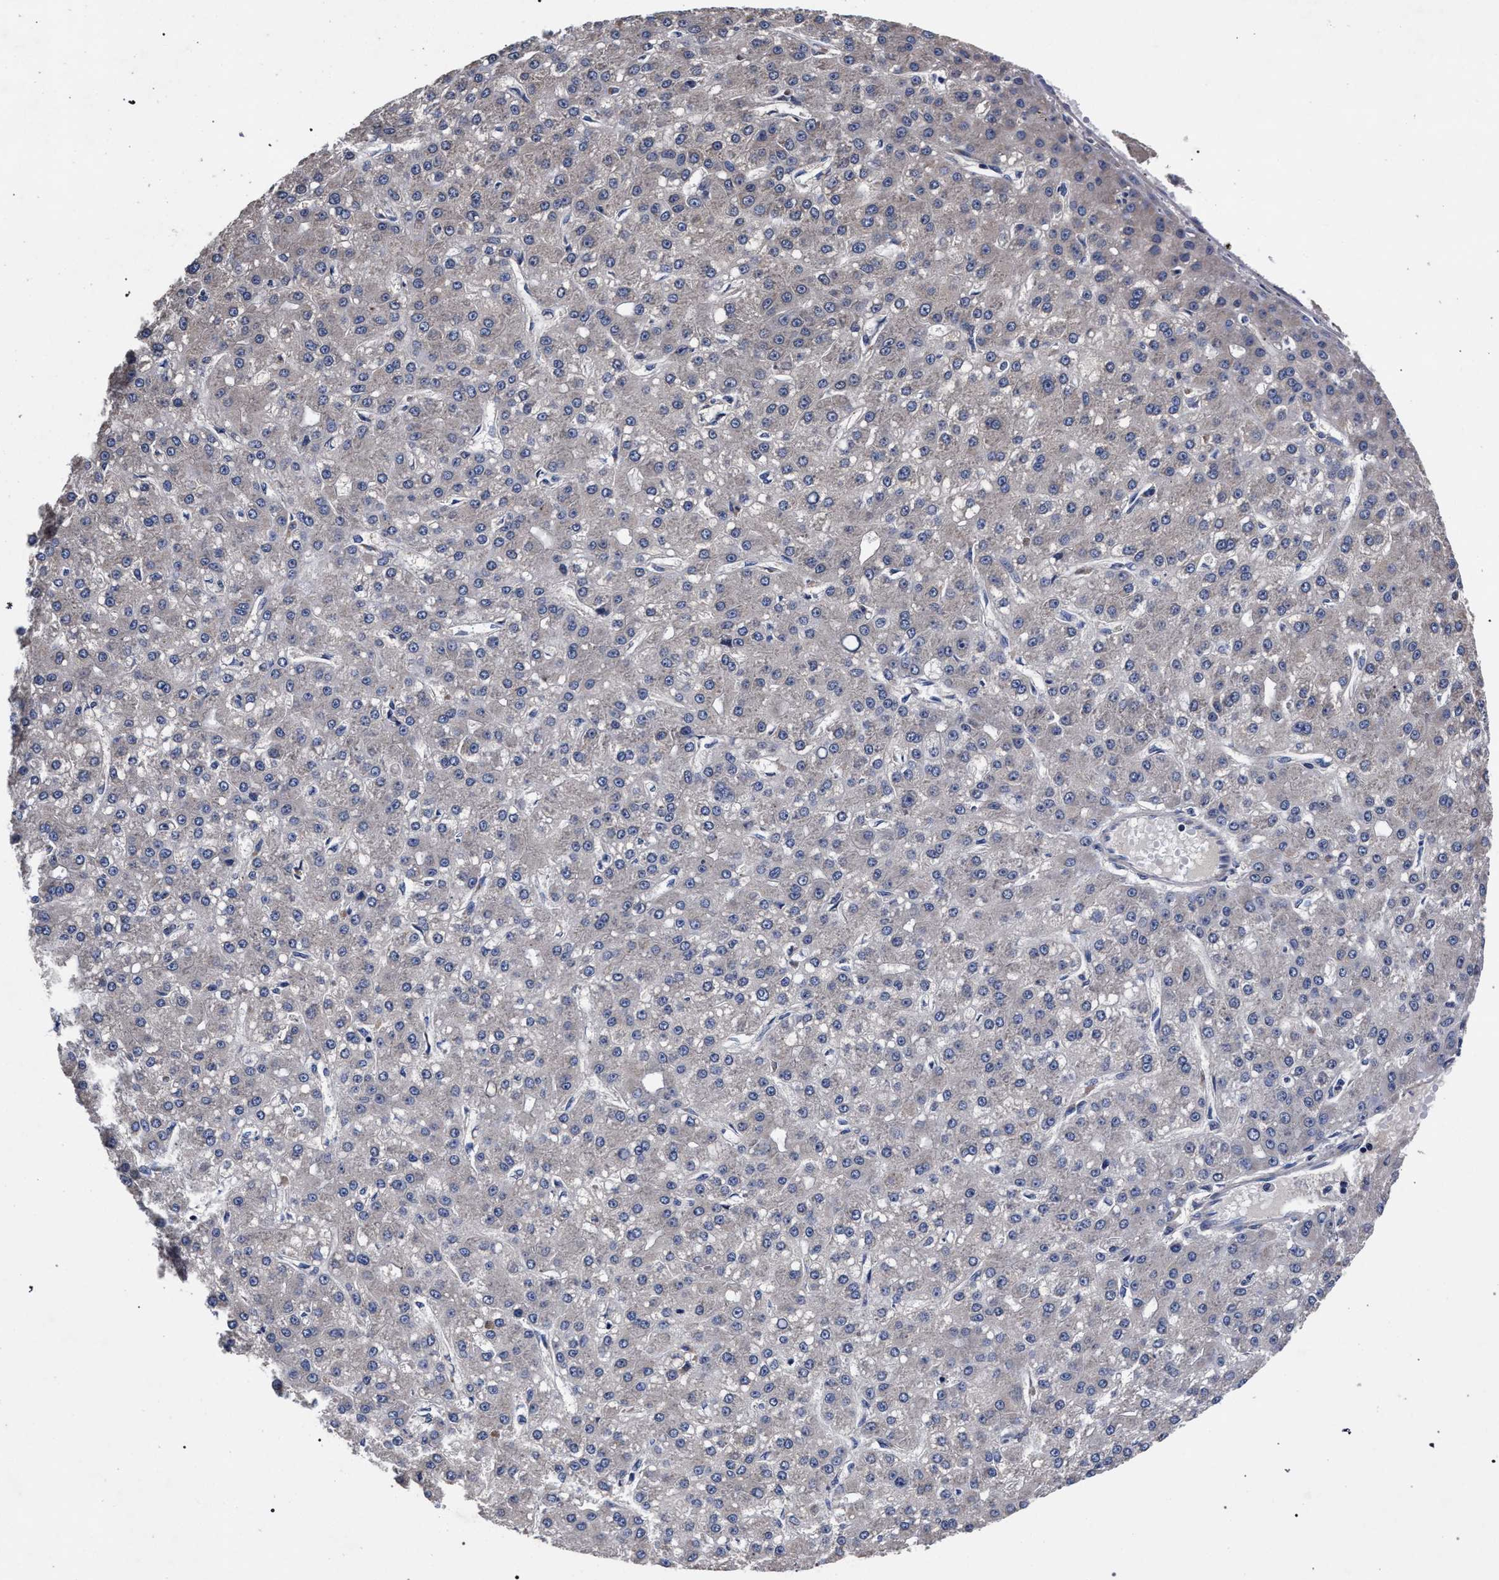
{"staining": {"intensity": "negative", "quantity": "none", "location": "none"}, "tissue": "liver cancer", "cell_type": "Tumor cells", "image_type": "cancer", "snomed": [{"axis": "morphology", "description": "Carcinoma, Hepatocellular, NOS"}, {"axis": "topography", "description": "Liver"}], "caption": "Tumor cells are negative for brown protein staining in hepatocellular carcinoma (liver). Brightfield microscopy of IHC stained with DAB (3,3'-diaminobenzidine) (brown) and hematoxylin (blue), captured at high magnification.", "gene": "CFAP95", "patient": {"sex": "male", "age": 67}}